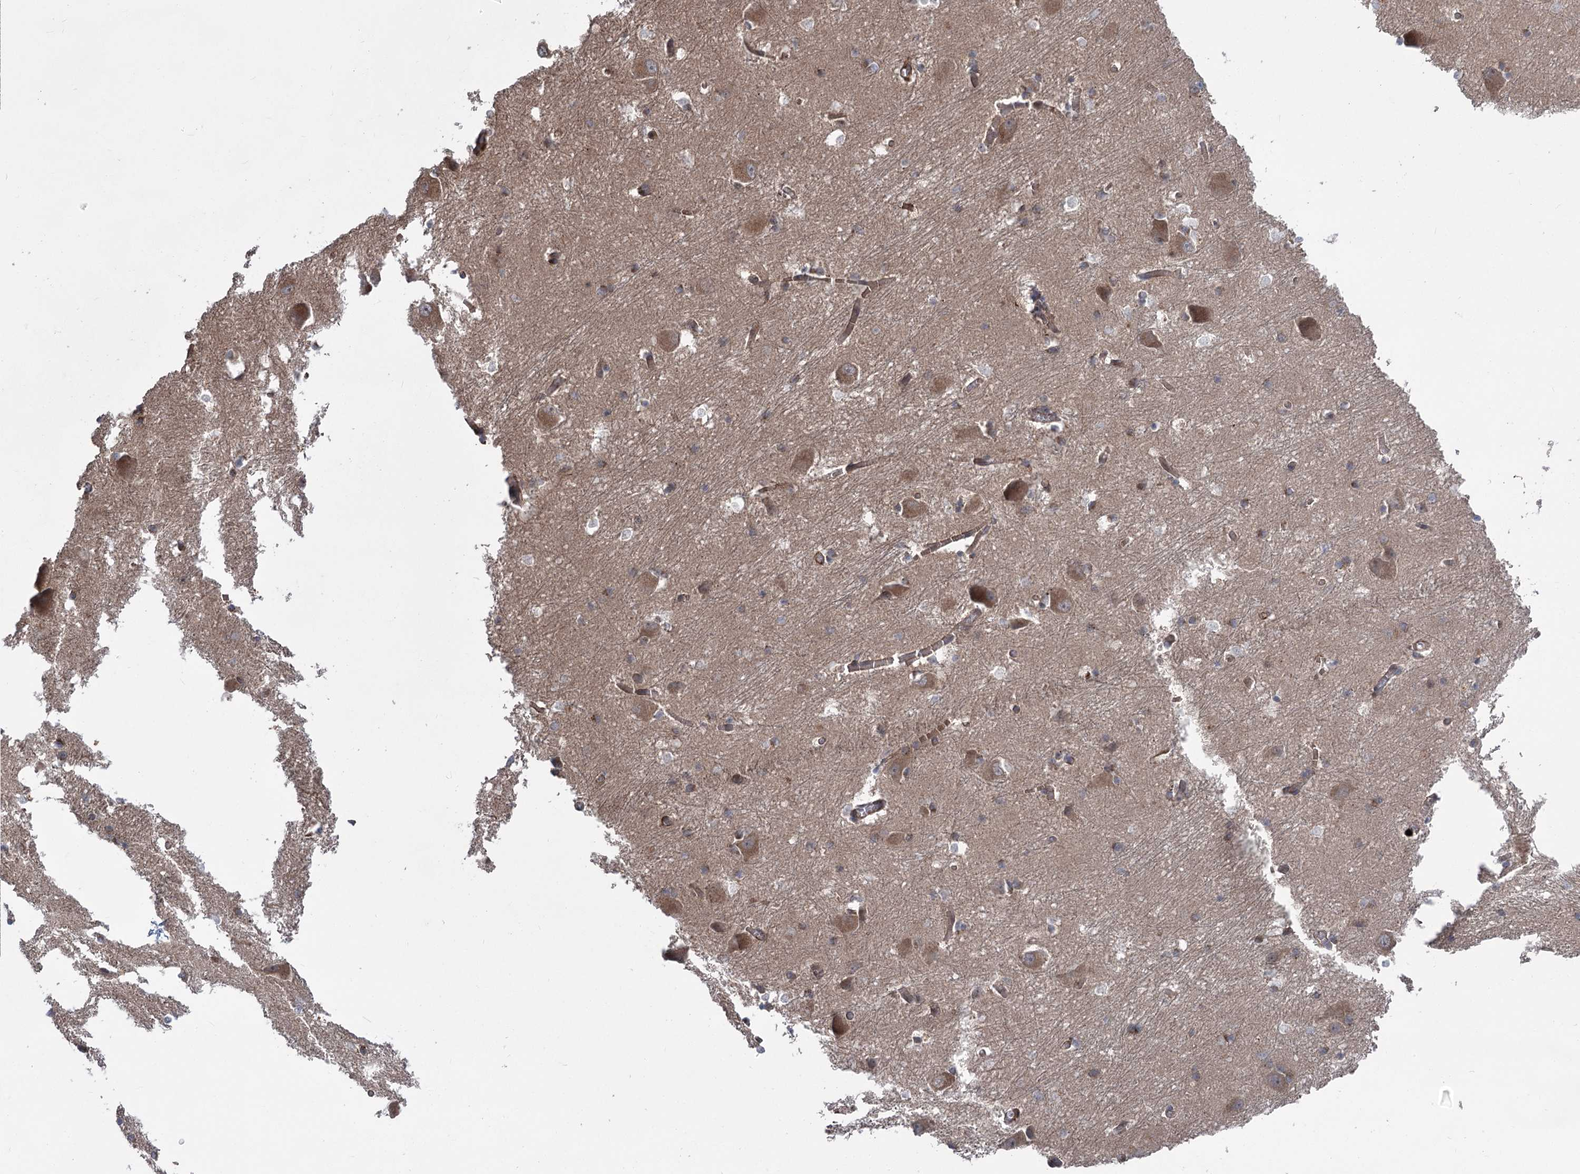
{"staining": {"intensity": "weak", "quantity": "25%-75%", "location": "cytoplasmic/membranous"}, "tissue": "caudate", "cell_type": "Glial cells", "image_type": "normal", "snomed": [{"axis": "morphology", "description": "Normal tissue, NOS"}, {"axis": "topography", "description": "Lateral ventricle wall"}], "caption": "Protein staining by immunohistochemistry (IHC) reveals weak cytoplasmic/membranous staining in about 25%-75% of glial cells in normal caudate.", "gene": "METTL24", "patient": {"sex": "male", "age": 37}}